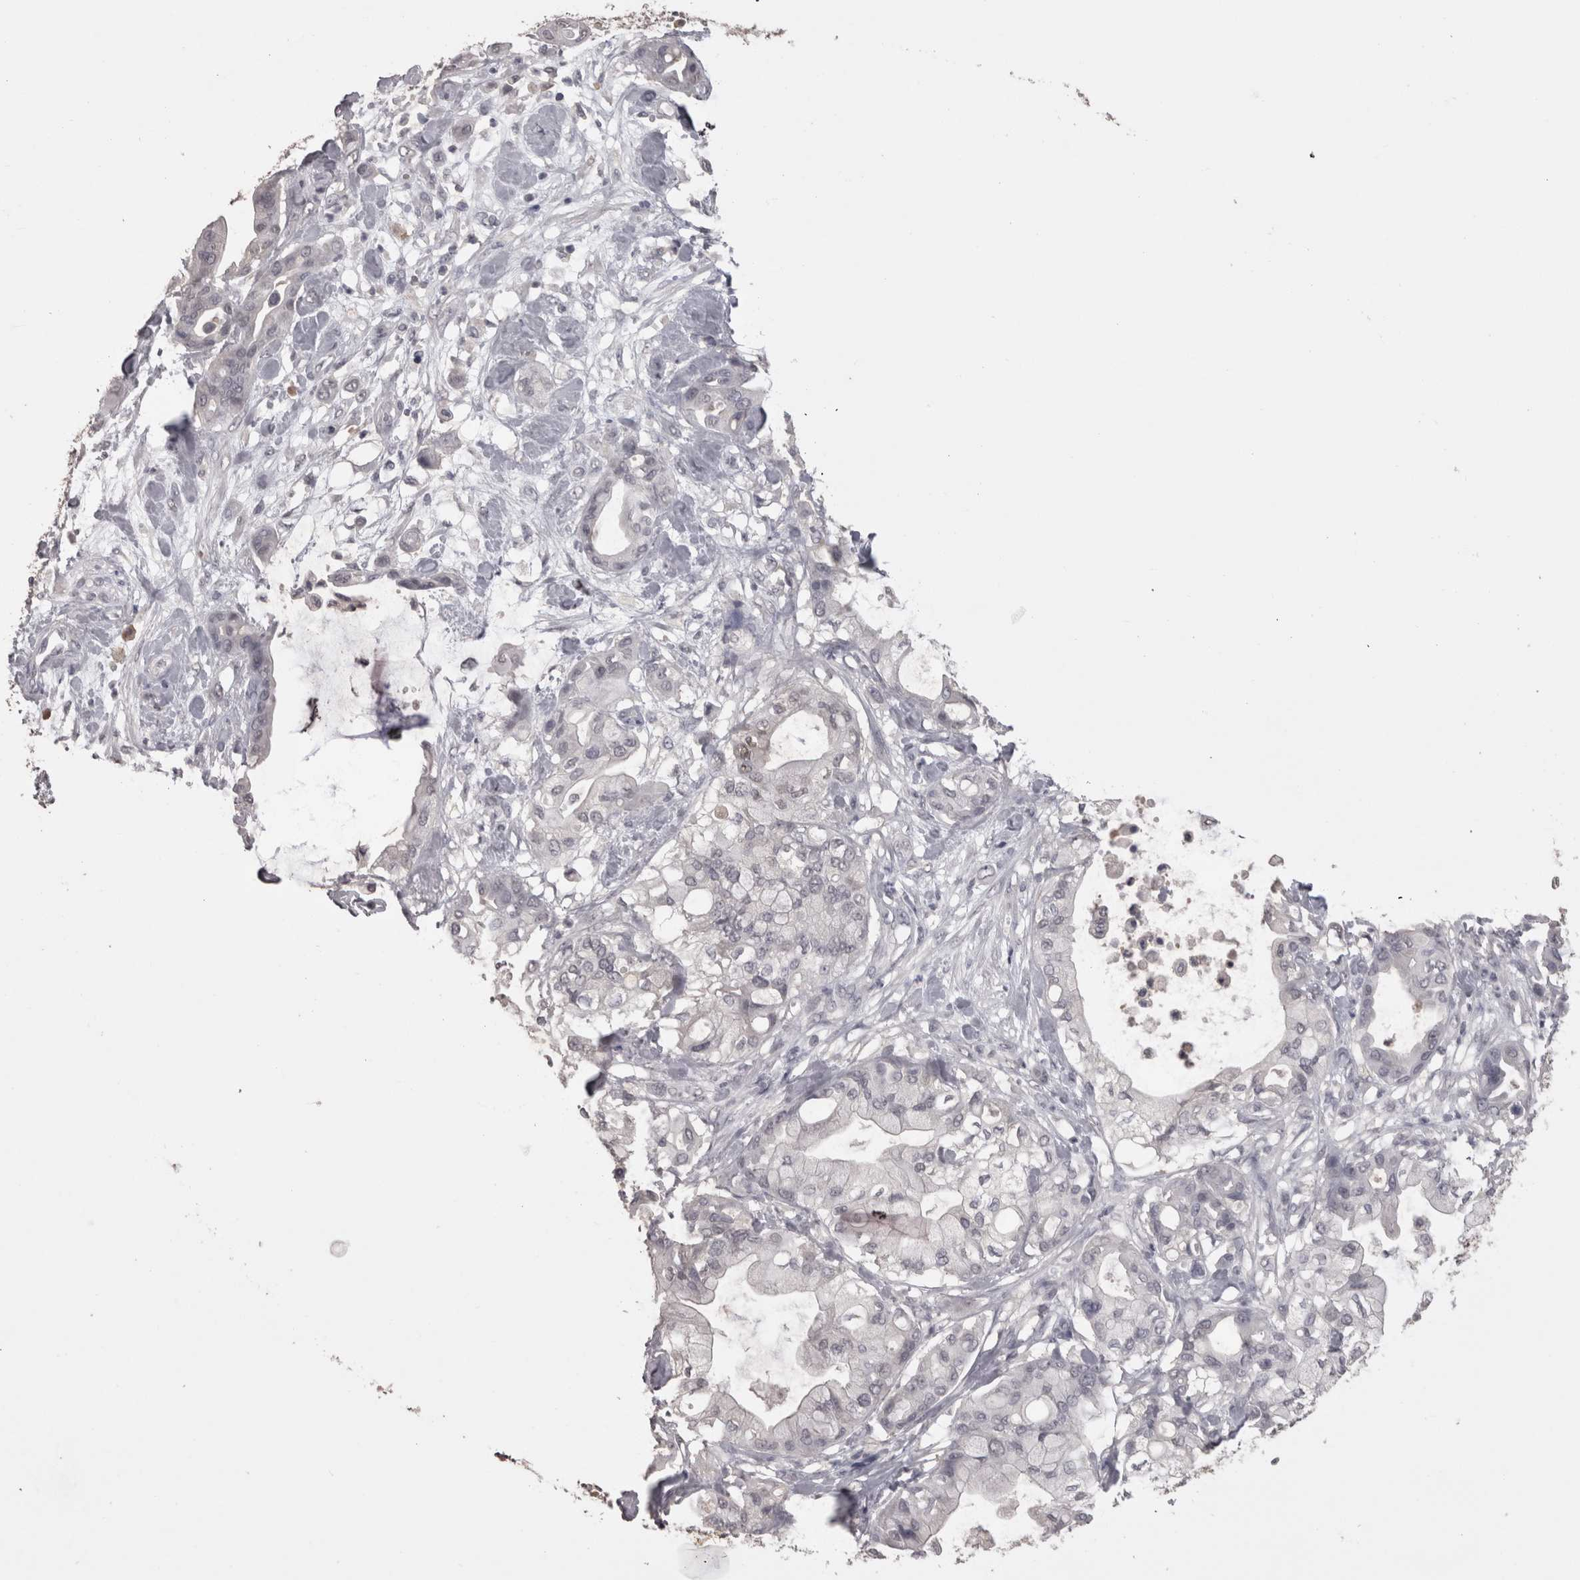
{"staining": {"intensity": "negative", "quantity": "none", "location": "none"}, "tissue": "pancreatic cancer", "cell_type": "Tumor cells", "image_type": "cancer", "snomed": [{"axis": "morphology", "description": "Adenocarcinoma, NOS"}, {"axis": "morphology", "description": "Adenocarcinoma, metastatic, NOS"}, {"axis": "topography", "description": "Lymph node"}, {"axis": "topography", "description": "Pancreas"}, {"axis": "topography", "description": "Duodenum"}], "caption": "A high-resolution photomicrograph shows immunohistochemistry staining of pancreatic metastatic adenocarcinoma, which shows no significant expression in tumor cells.", "gene": "LAX1", "patient": {"sex": "female", "age": 64}}